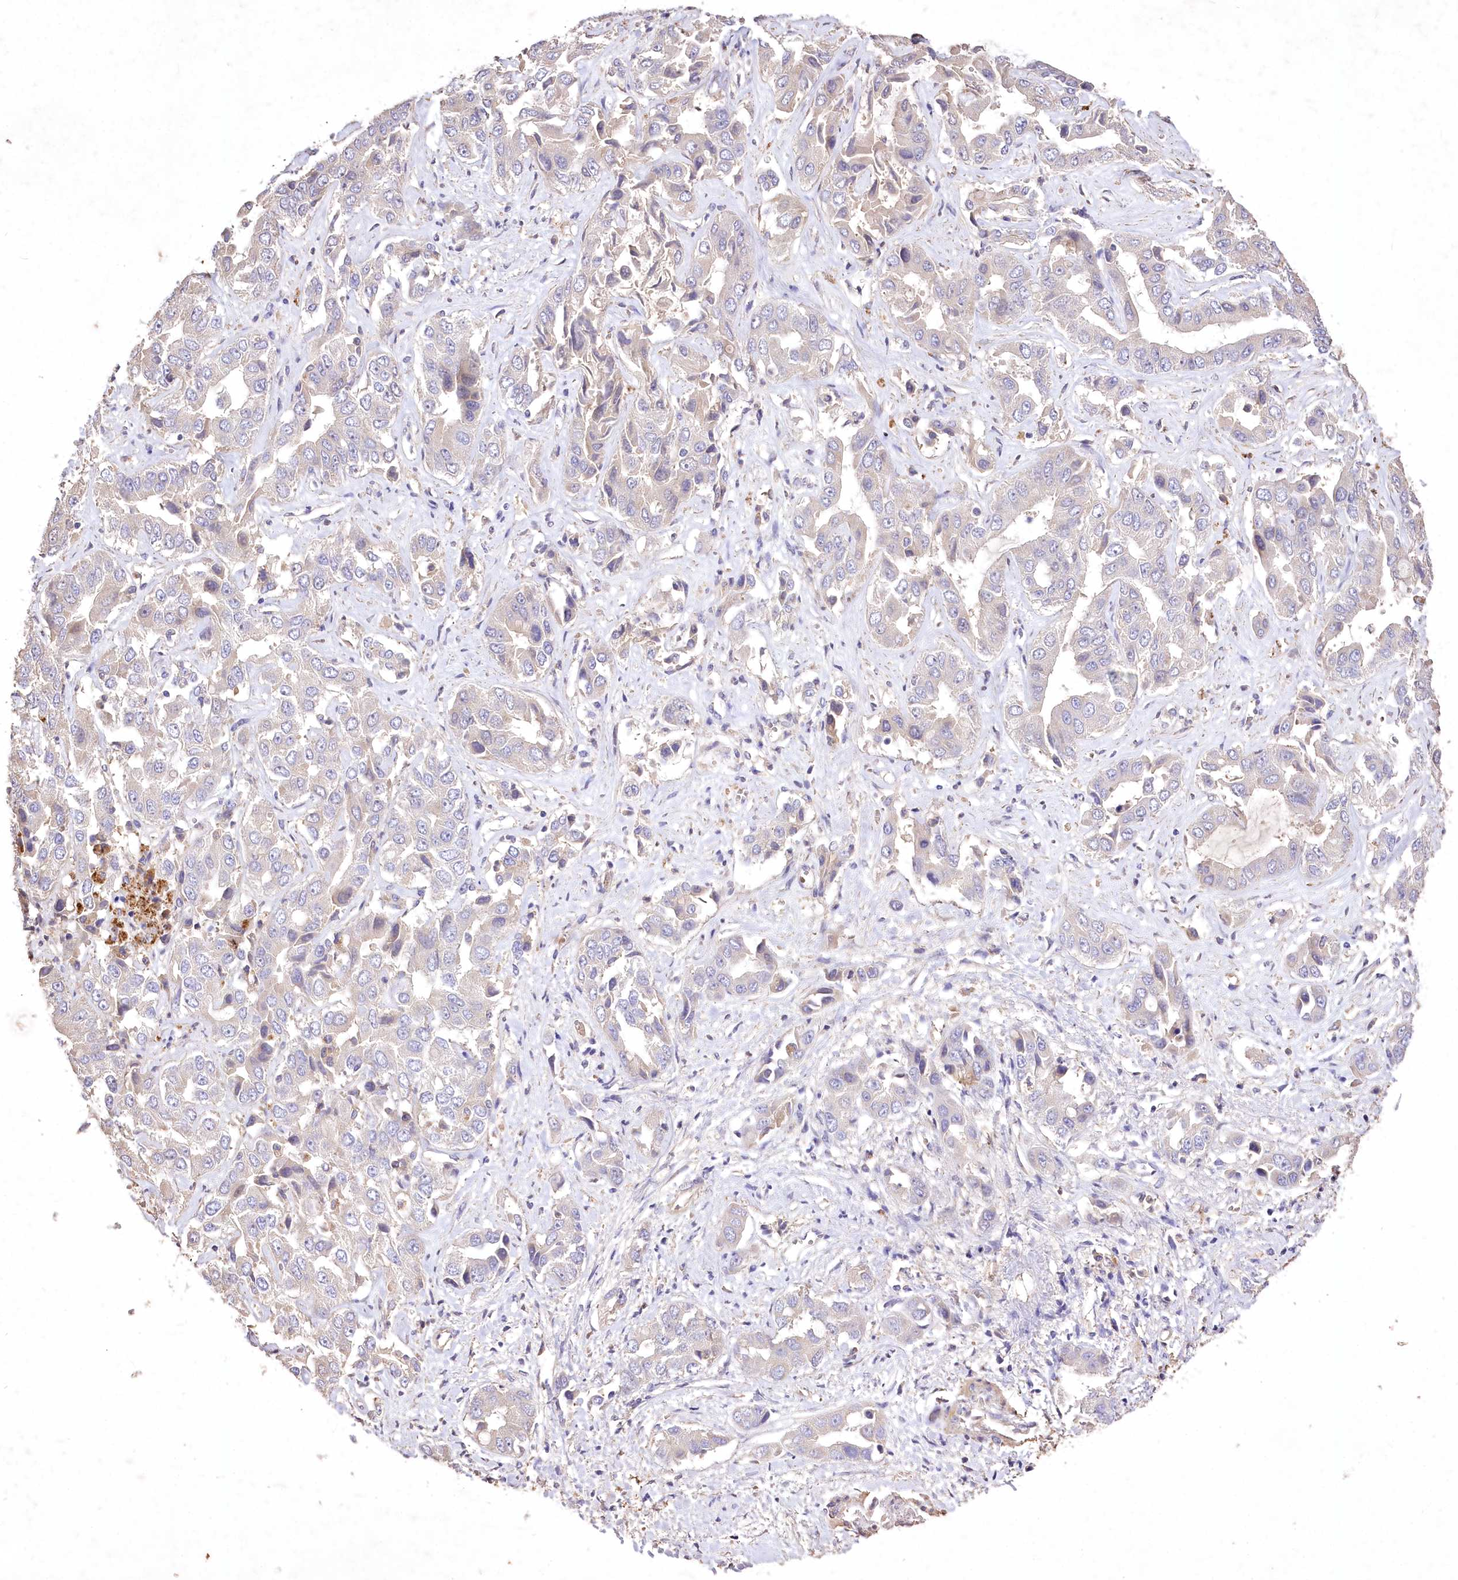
{"staining": {"intensity": "weak", "quantity": "<25%", "location": "cytoplasmic/membranous"}, "tissue": "liver cancer", "cell_type": "Tumor cells", "image_type": "cancer", "snomed": [{"axis": "morphology", "description": "Cholangiocarcinoma"}, {"axis": "topography", "description": "Liver"}], "caption": "Histopathology image shows no protein positivity in tumor cells of cholangiocarcinoma (liver) tissue.", "gene": "PCYOX1L", "patient": {"sex": "female", "age": 52}}